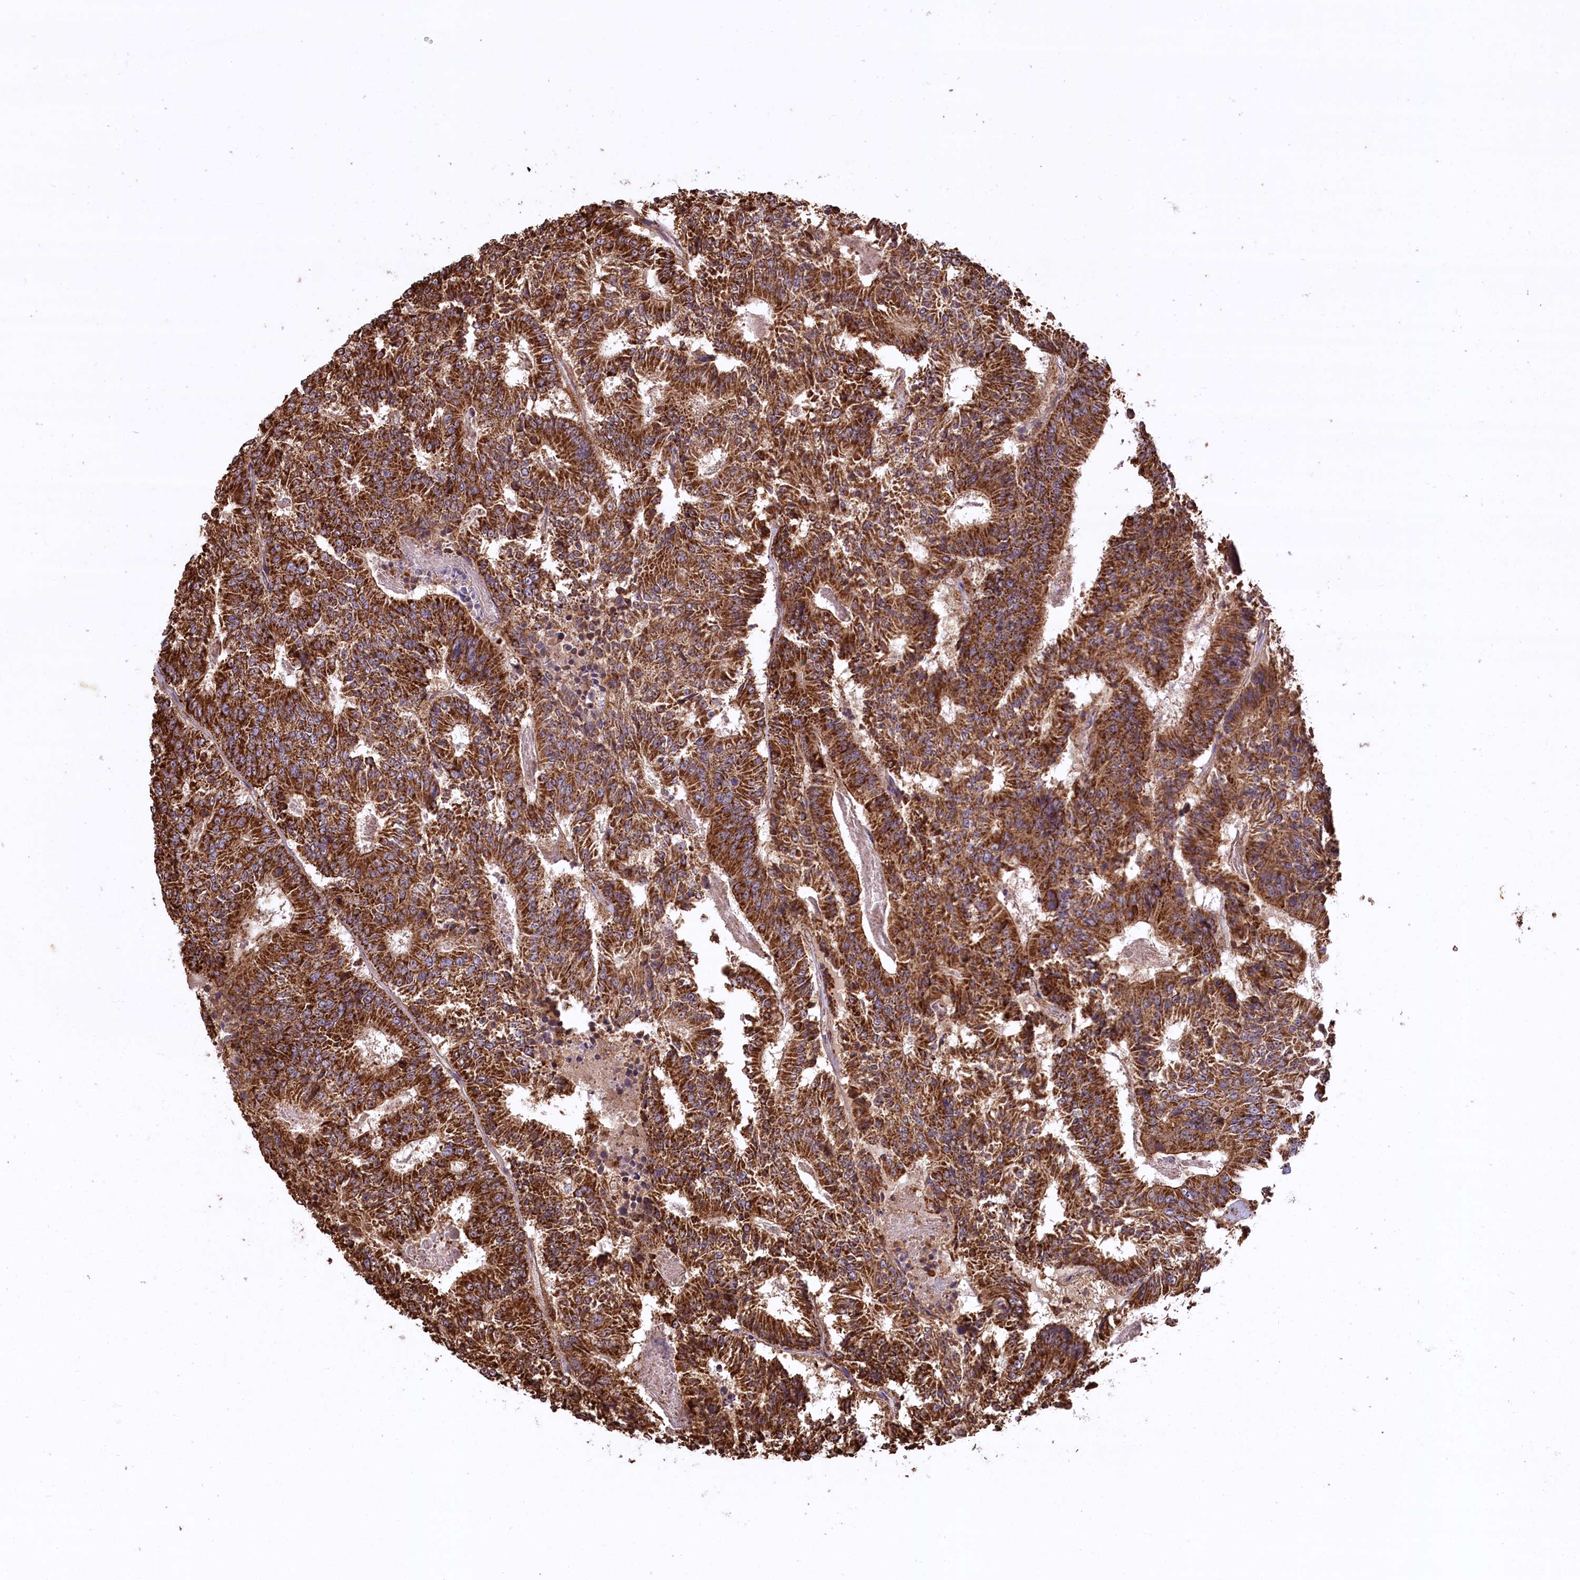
{"staining": {"intensity": "strong", "quantity": ">75%", "location": "cytoplasmic/membranous"}, "tissue": "colorectal cancer", "cell_type": "Tumor cells", "image_type": "cancer", "snomed": [{"axis": "morphology", "description": "Adenocarcinoma, NOS"}, {"axis": "topography", "description": "Colon"}], "caption": "Colorectal cancer (adenocarcinoma) stained for a protein (brown) reveals strong cytoplasmic/membranous positive staining in about >75% of tumor cells.", "gene": "CARD19", "patient": {"sex": "male", "age": 83}}